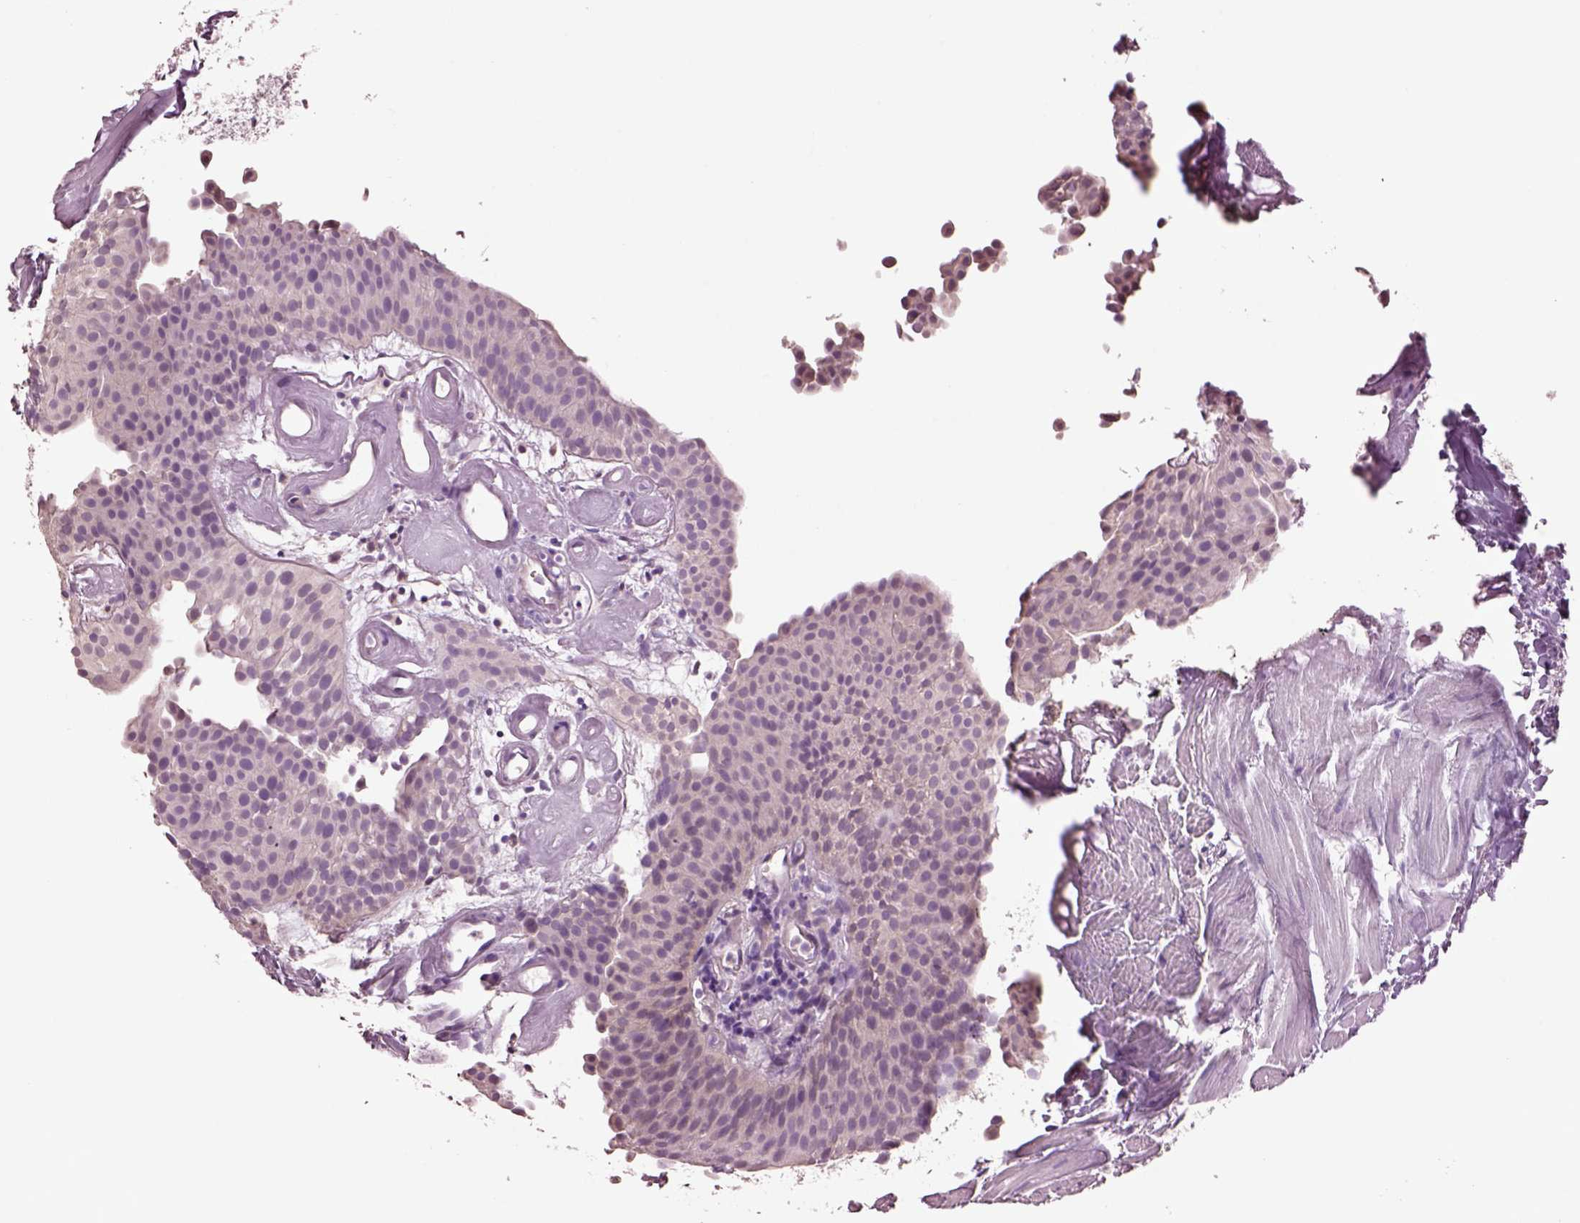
{"staining": {"intensity": "negative", "quantity": "none", "location": "none"}, "tissue": "urothelial cancer", "cell_type": "Tumor cells", "image_type": "cancer", "snomed": [{"axis": "morphology", "description": "Urothelial carcinoma, Low grade"}, {"axis": "topography", "description": "Urinary bladder"}], "caption": "DAB (3,3'-diaminobenzidine) immunohistochemical staining of human low-grade urothelial carcinoma demonstrates no significant staining in tumor cells. Nuclei are stained in blue.", "gene": "CLPSL1", "patient": {"sex": "female", "age": 87}}